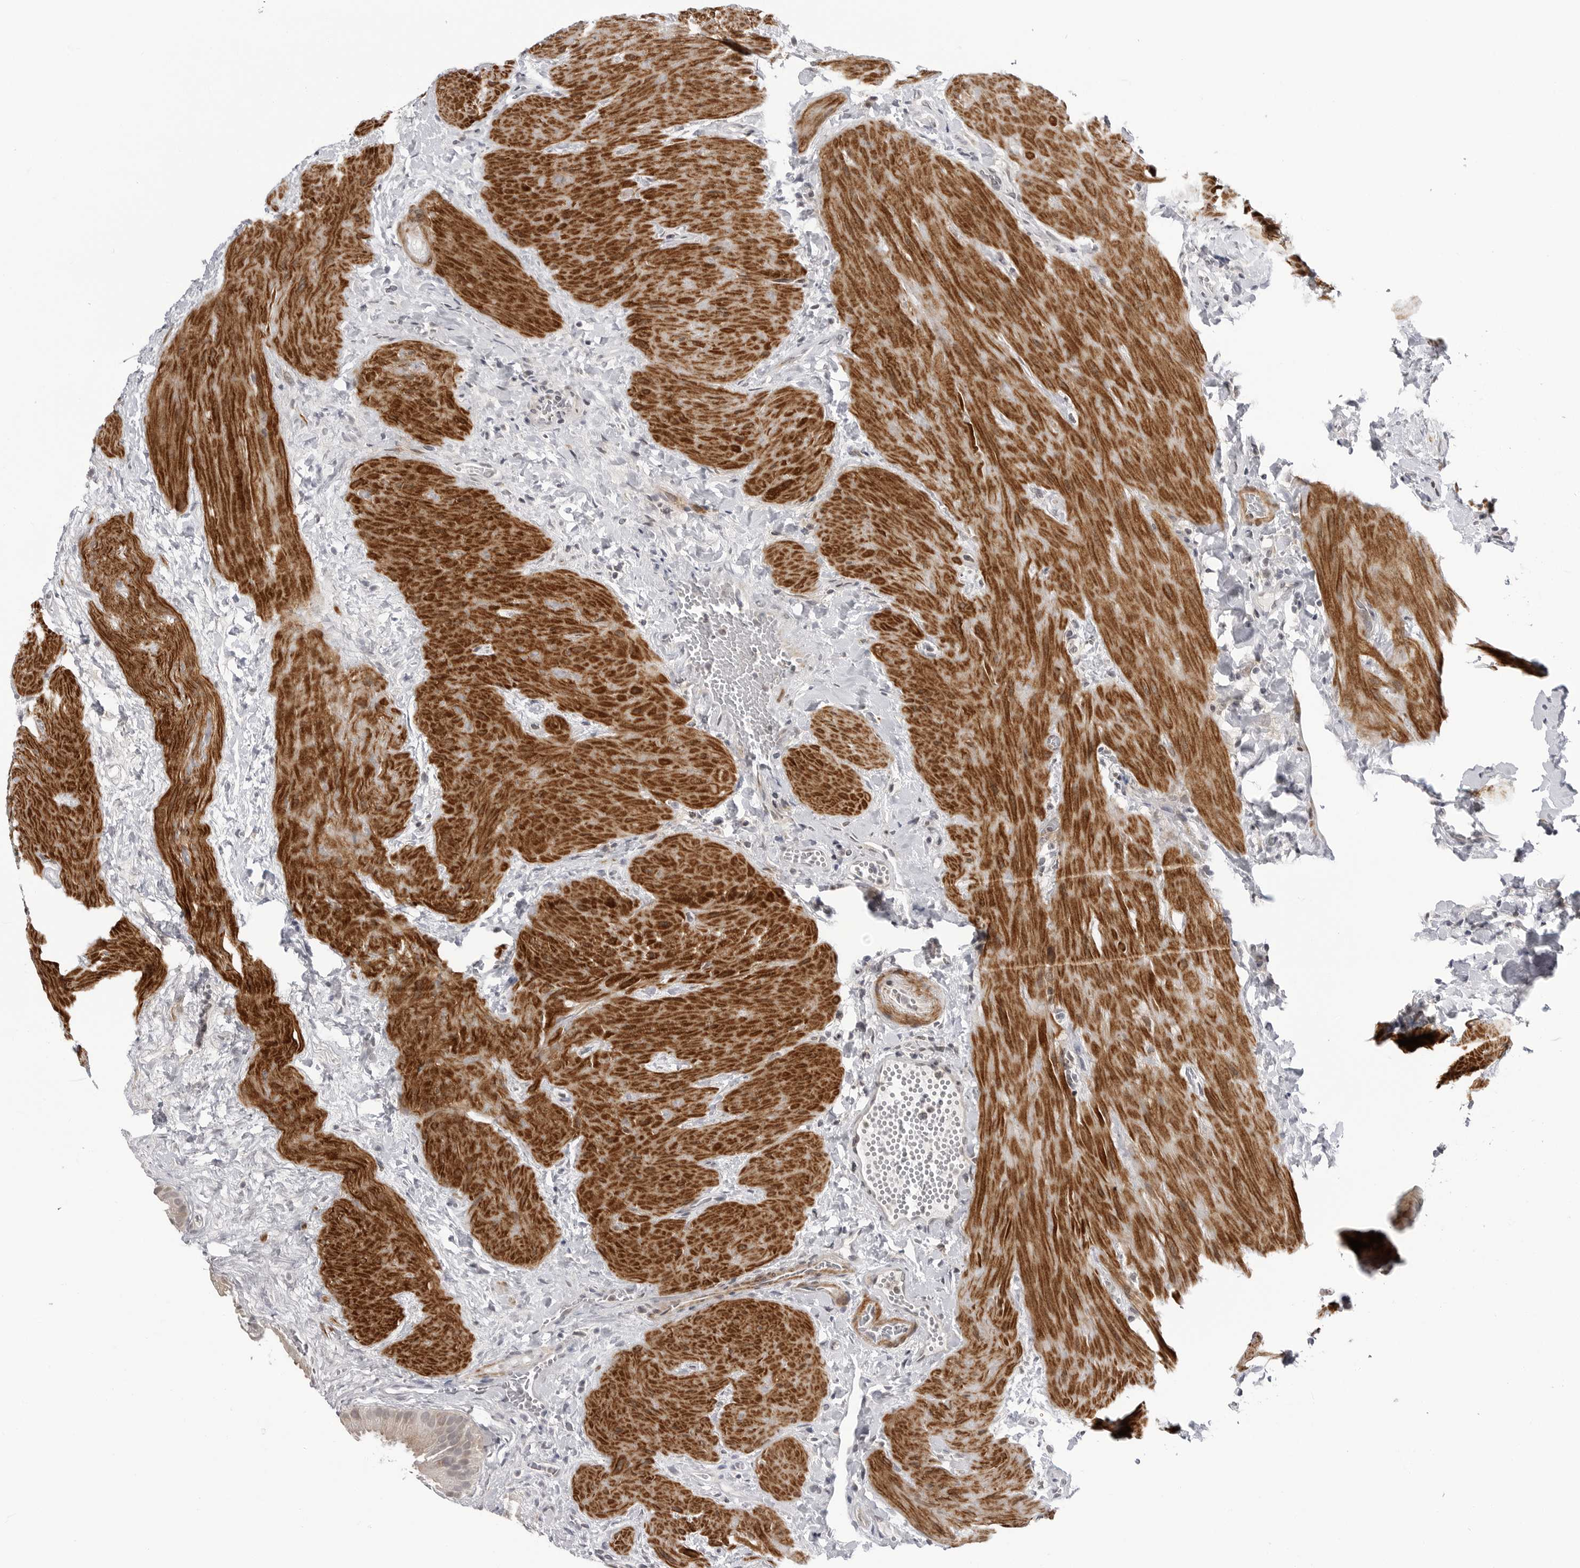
{"staining": {"intensity": "moderate", "quantity": "25%-75%", "location": "cytoplasmic/membranous"}, "tissue": "gallbladder", "cell_type": "Glandular cells", "image_type": "normal", "snomed": [{"axis": "morphology", "description": "Normal tissue, NOS"}, {"axis": "topography", "description": "Gallbladder"}], "caption": "Brown immunohistochemical staining in benign gallbladder exhibits moderate cytoplasmic/membranous expression in about 25%-75% of glandular cells. The staining is performed using DAB brown chromogen to label protein expression. The nuclei are counter-stained blue using hematoxylin.", "gene": "ADAMTS5", "patient": {"sex": "male", "age": 55}}